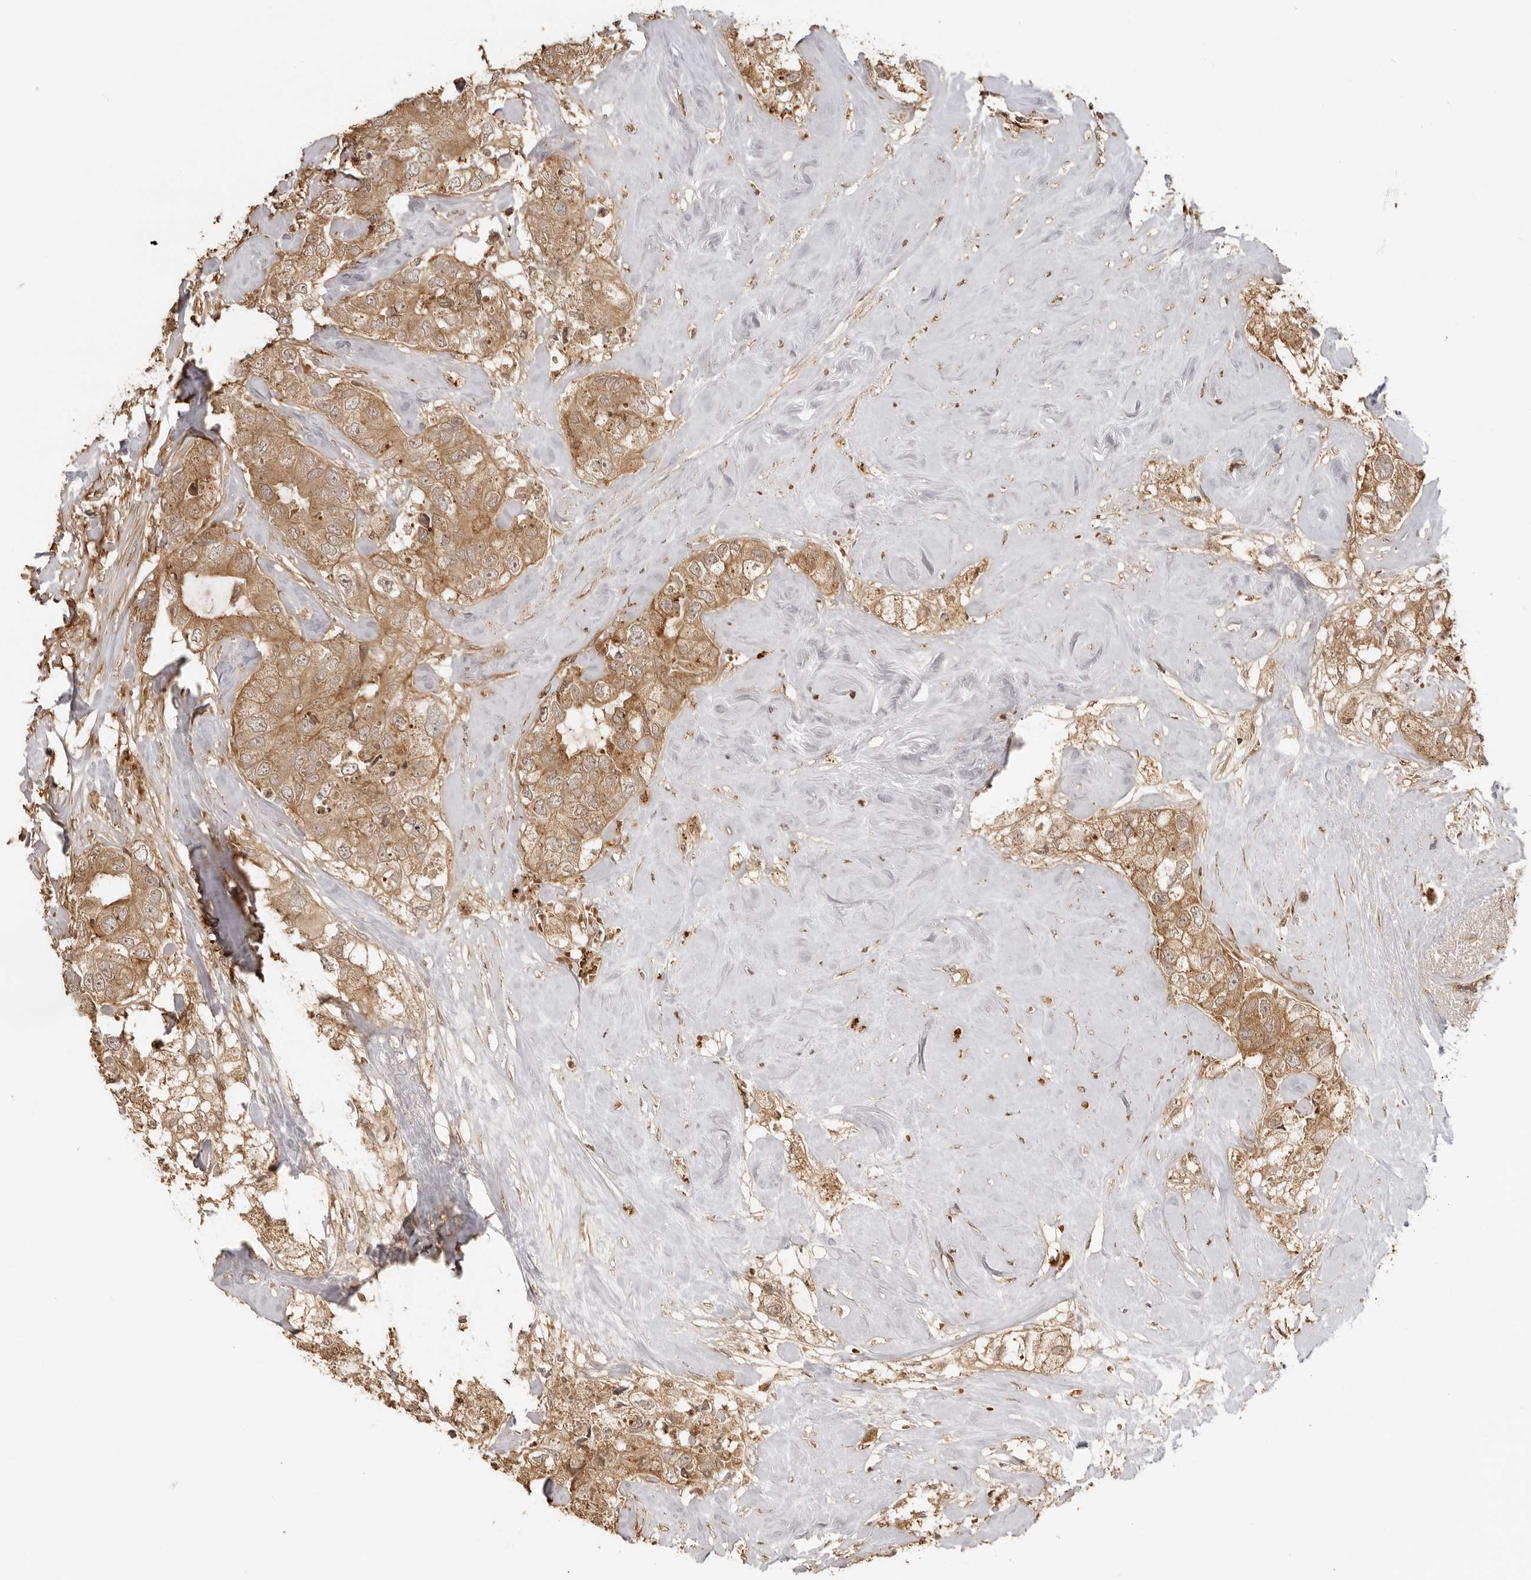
{"staining": {"intensity": "moderate", "quantity": ">75%", "location": "cytoplasmic/membranous"}, "tissue": "breast cancer", "cell_type": "Tumor cells", "image_type": "cancer", "snomed": [{"axis": "morphology", "description": "Duct carcinoma"}, {"axis": "topography", "description": "Breast"}], "caption": "Breast cancer was stained to show a protein in brown. There is medium levels of moderate cytoplasmic/membranous expression in approximately >75% of tumor cells.", "gene": "IKBKE", "patient": {"sex": "female", "age": 62}}